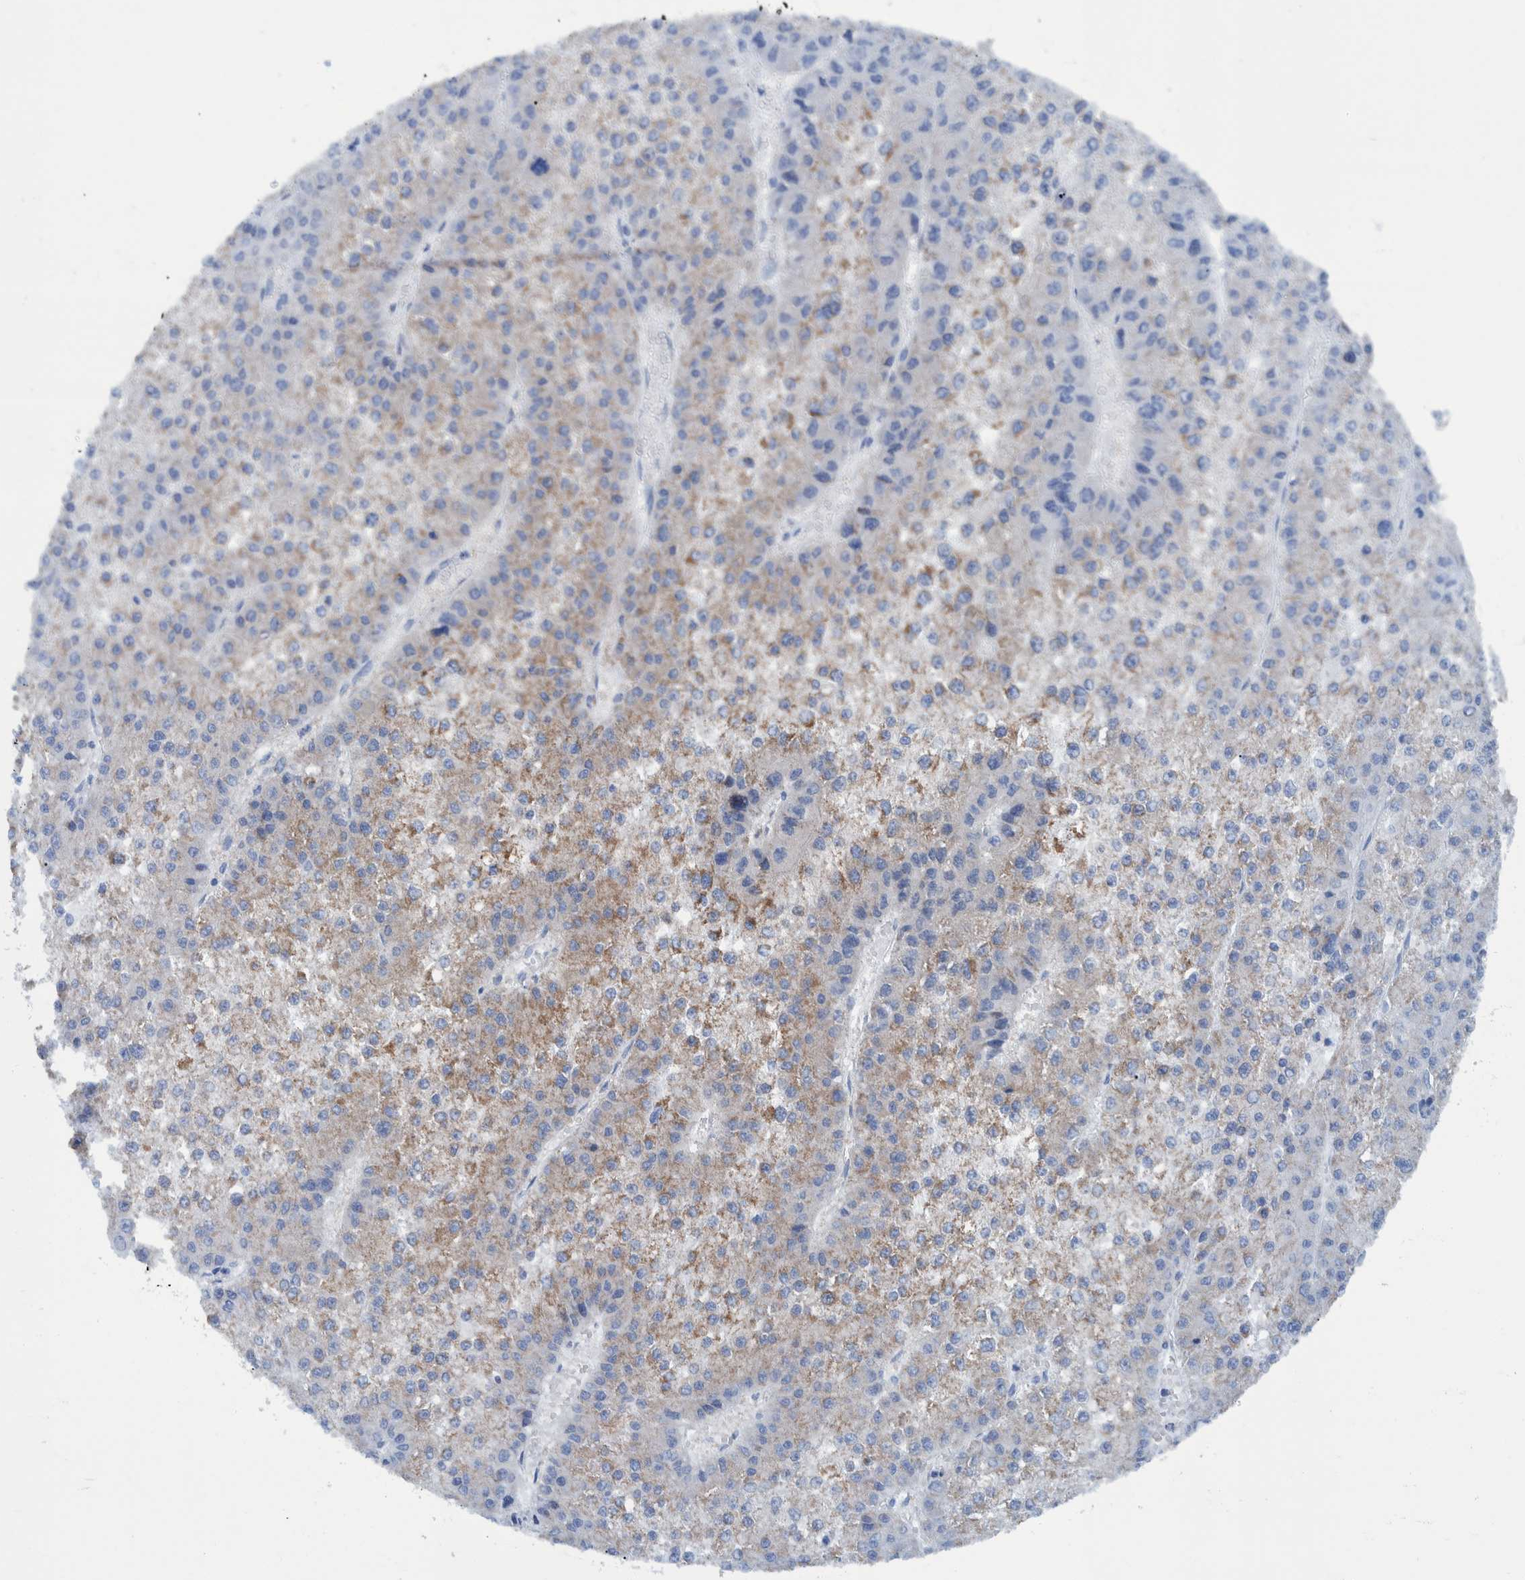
{"staining": {"intensity": "moderate", "quantity": "<25%", "location": "cytoplasmic/membranous"}, "tissue": "liver cancer", "cell_type": "Tumor cells", "image_type": "cancer", "snomed": [{"axis": "morphology", "description": "Carcinoma, Hepatocellular, NOS"}, {"axis": "topography", "description": "Liver"}], "caption": "Protein positivity by immunohistochemistry (IHC) demonstrates moderate cytoplasmic/membranous expression in approximately <25% of tumor cells in hepatocellular carcinoma (liver).", "gene": "BZW2", "patient": {"sex": "female", "age": 73}}